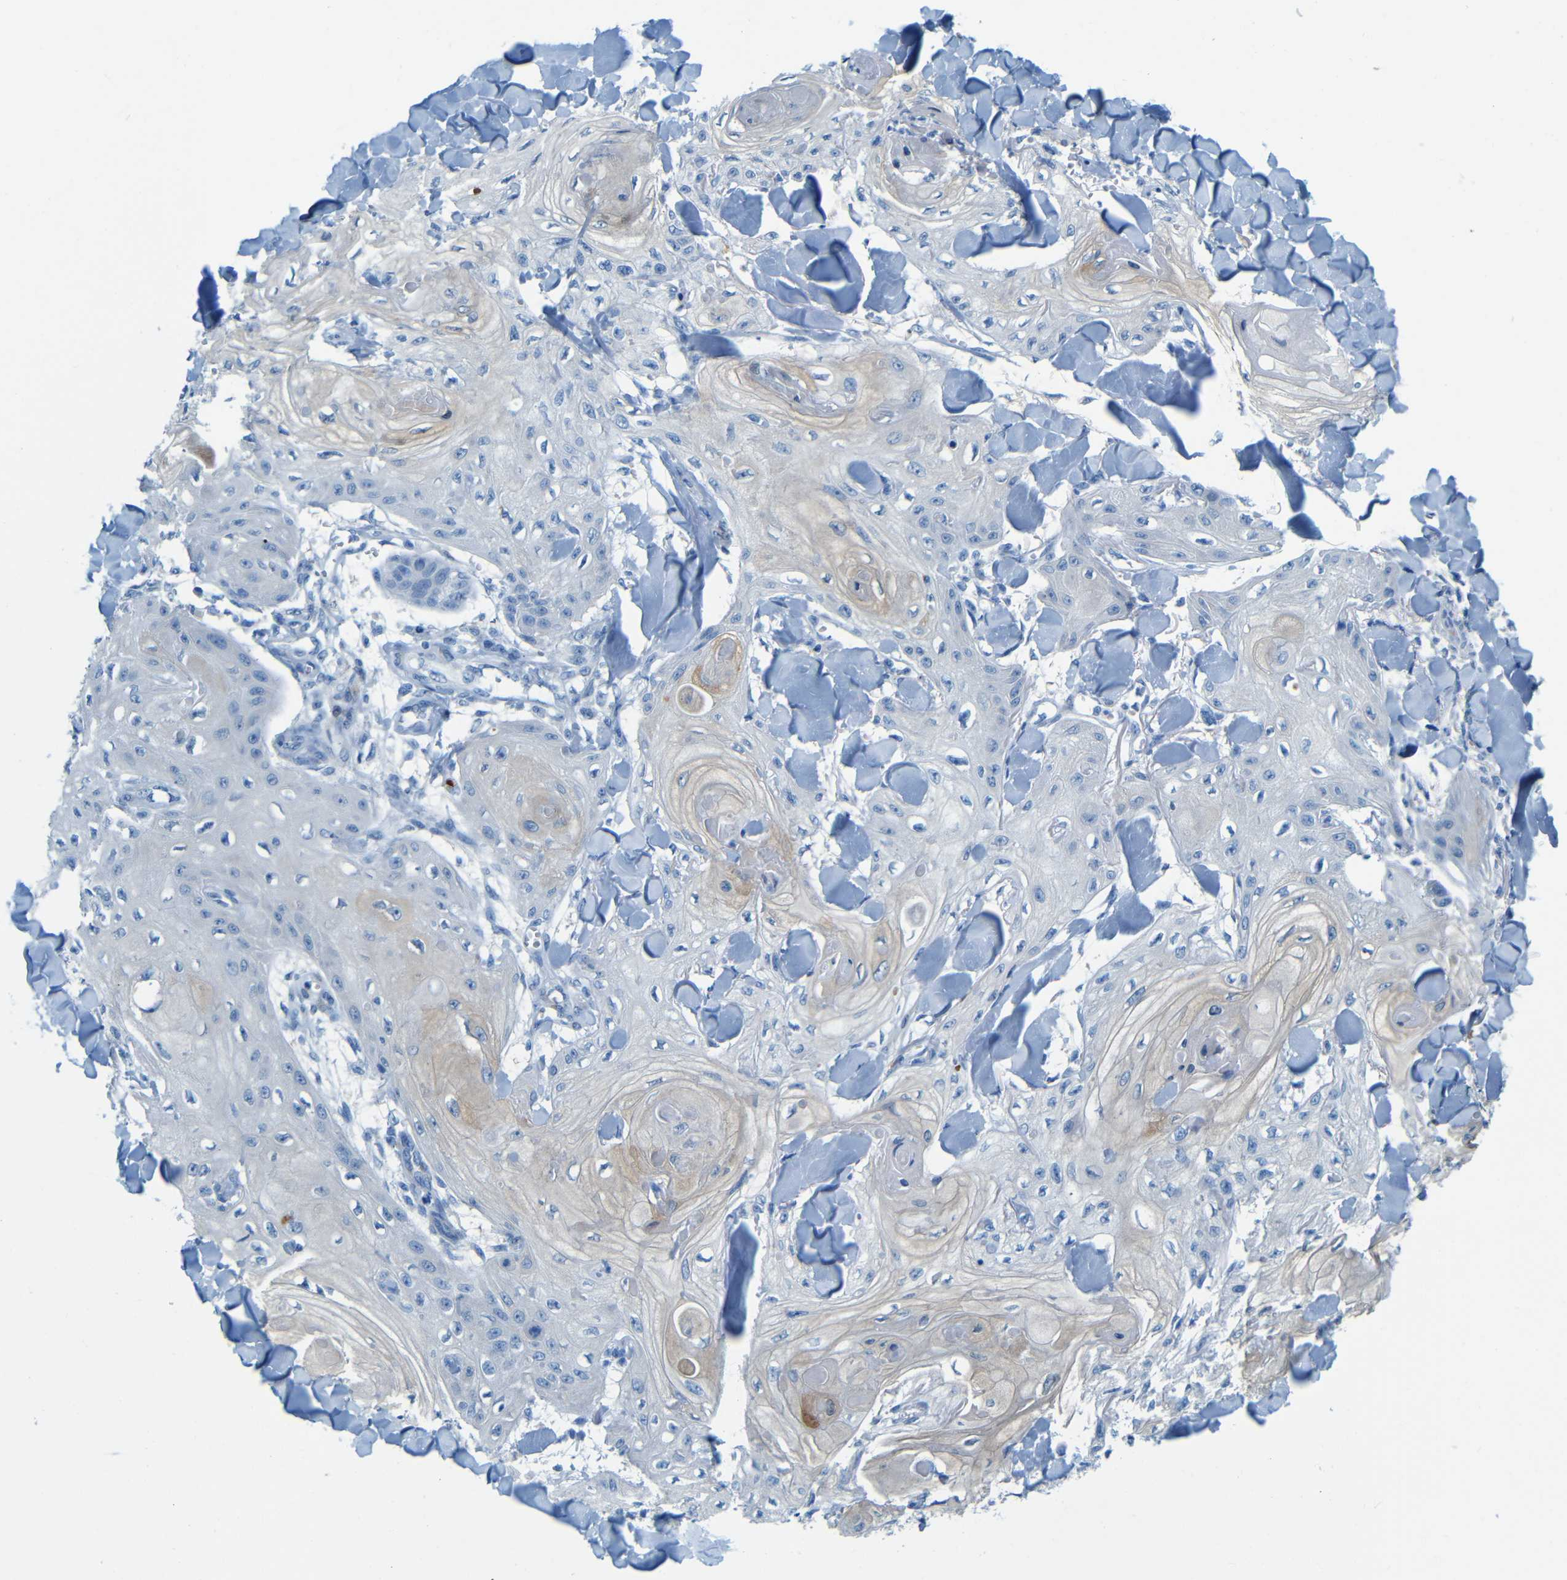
{"staining": {"intensity": "weak", "quantity": "<25%", "location": "cytoplasmic/membranous"}, "tissue": "skin cancer", "cell_type": "Tumor cells", "image_type": "cancer", "snomed": [{"axis": "morphology", "description": "Squamous cell carcinoma, NOS"}, {"axis": "topography", "description": "Skin"}], "caption": "Immunohistochemistry (IHC) of human skin cancer shows no positivity in tumor cells.", "gene": "MAP2", "patient": {"sex": "male", "age": 74}}